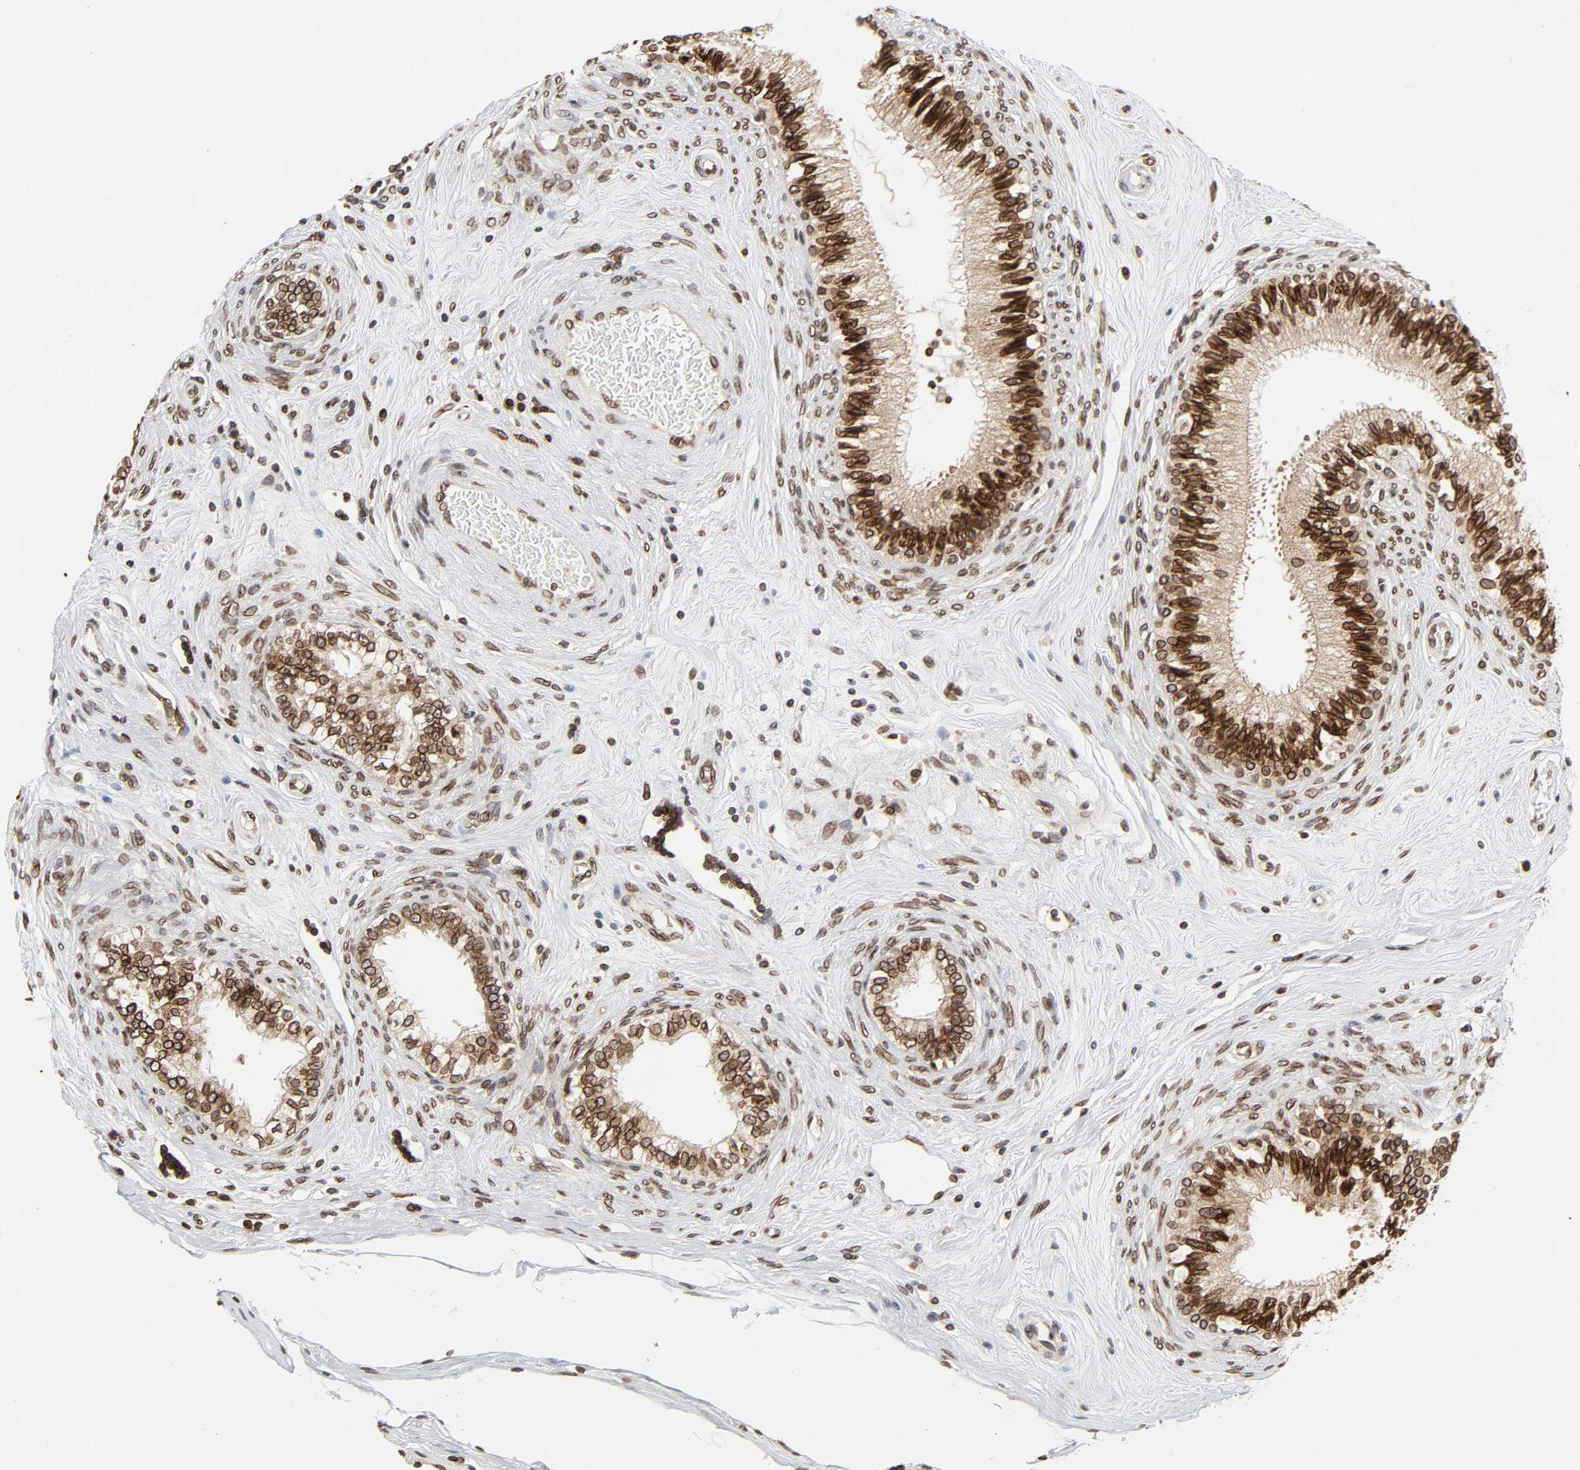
{"staining": {"intensity": "strong", "quantity": ">75%", "location": "cytoplasmic/membranous,nuclear"}, "tissue": "epididymis", "cell_type": "Glandular cells", "image_type": "normal", "snomed": [{"axis": "morphology", "description": "Normal tissue, NOS"}, {"axis": "morphology", "description": "Inflammation, NOS"}, {"axis": "topography", "description": "Epididymis"}], "caption": "Immunohistochemical staining of unremarkable epididymis demonstrates high levels of strong cytoplasmic/membranous,nuclear staining in about >75% of glandular cells. Using DAB (3,3'-diaminobenzidine) (brown) and hematoxylin (blue) stains, captured at high magnification using brightfield microscopy.", "gene": "RANGAP1", "patient": {"sex": "male", "age": 84}}